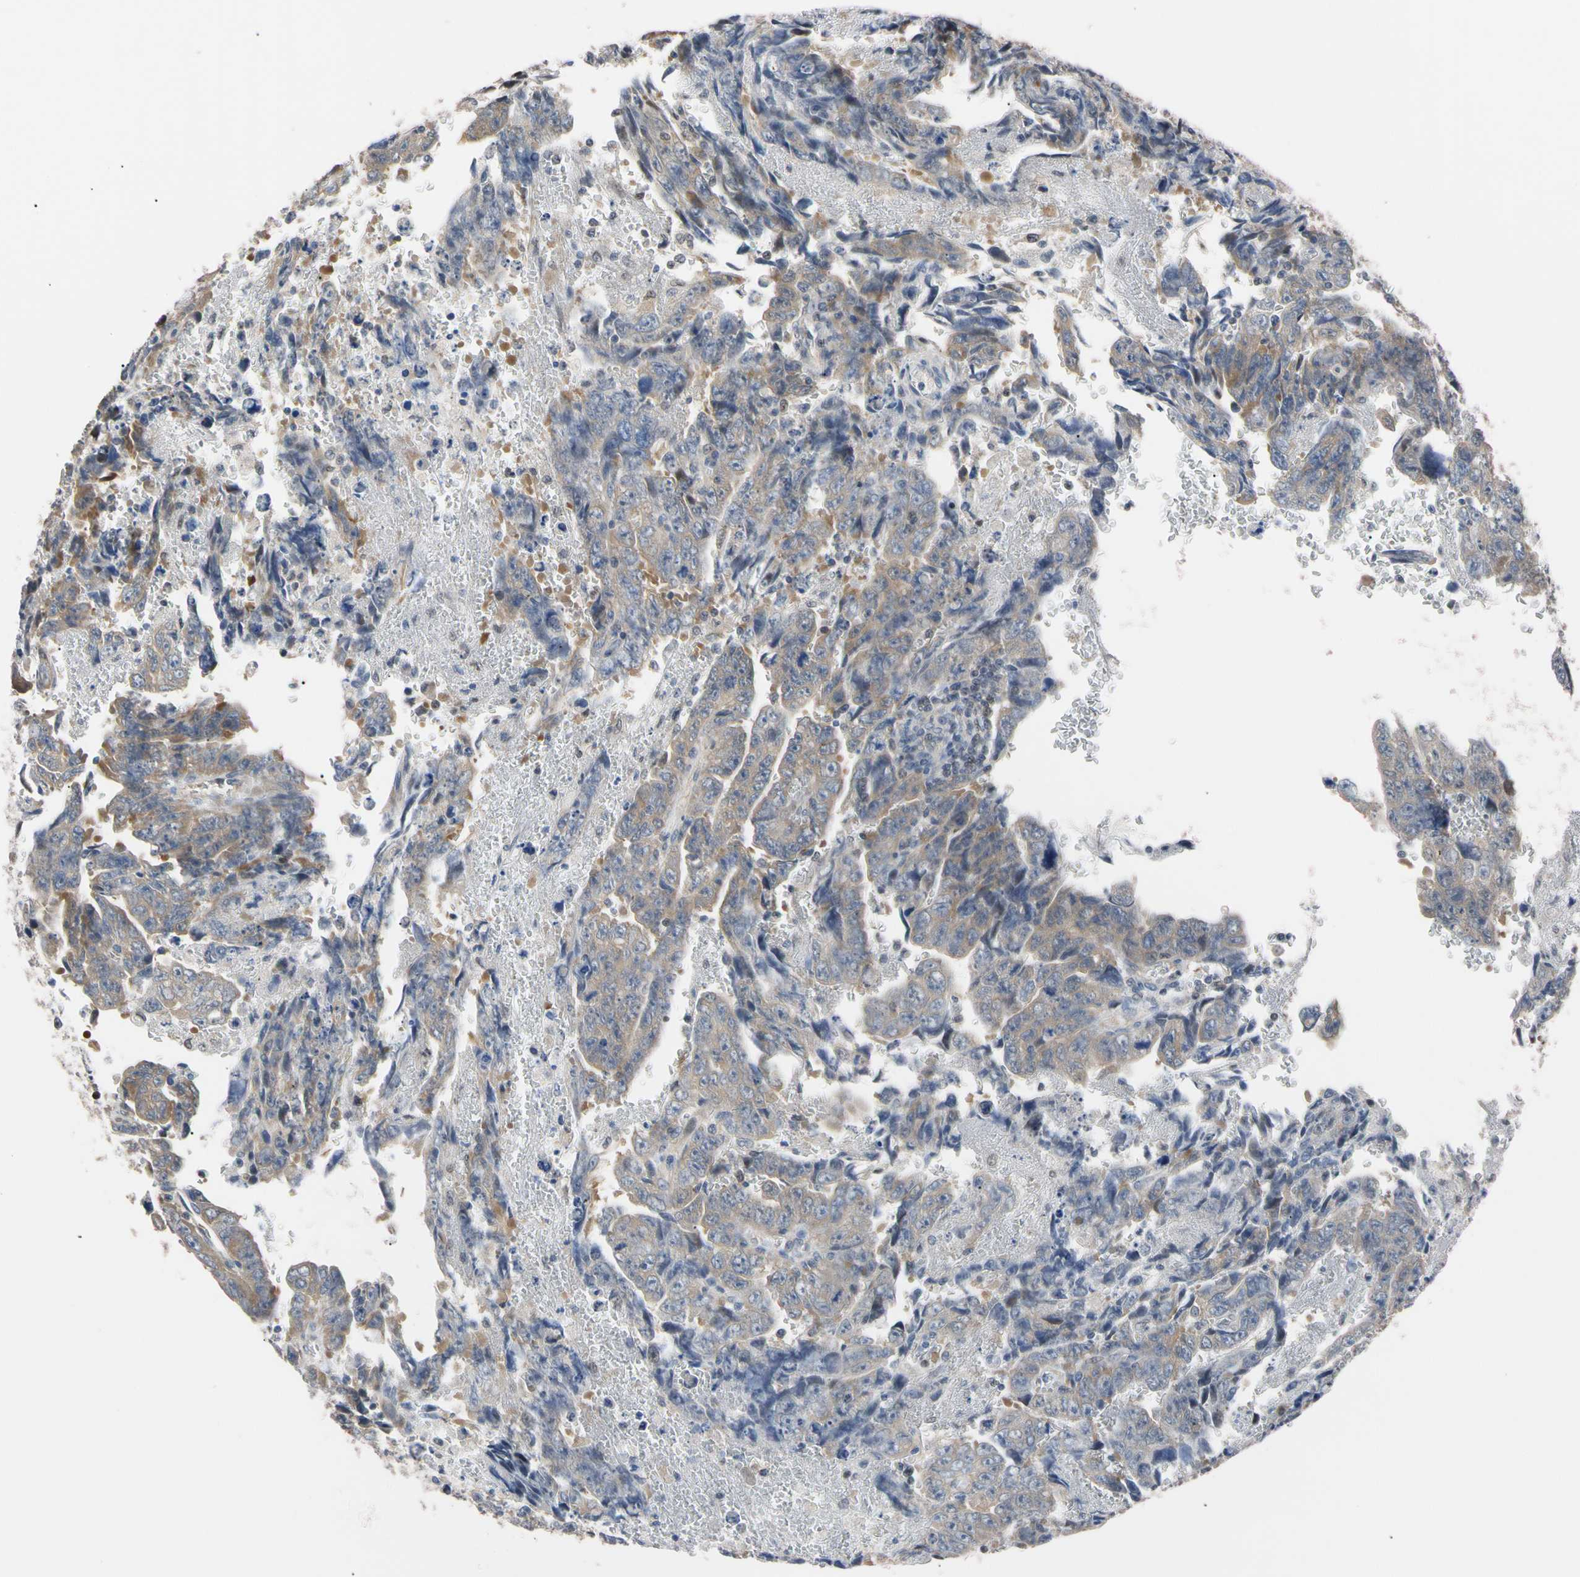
{"staining": {"intensity": "weak", "quantity": "25%-75%", "location": "cytoplasmic/membranous"}, "tissue": "testis cancer", "cell_type": "Tumor cells", "image_type": "cancer", "snomed": [{"axis": "morphology", "description": "Carcinoma, Embryonal, NOS"}, {"axis": "topography", "description": "Testis"}], "caption": "Testis cancer stained with a brown dye exhibits weak cytoplasmic/membranous positive positivity in about 25%-75% of tumor cells.", "gene": "RARS1", "patient": {"sex": "male", "age": 28}}